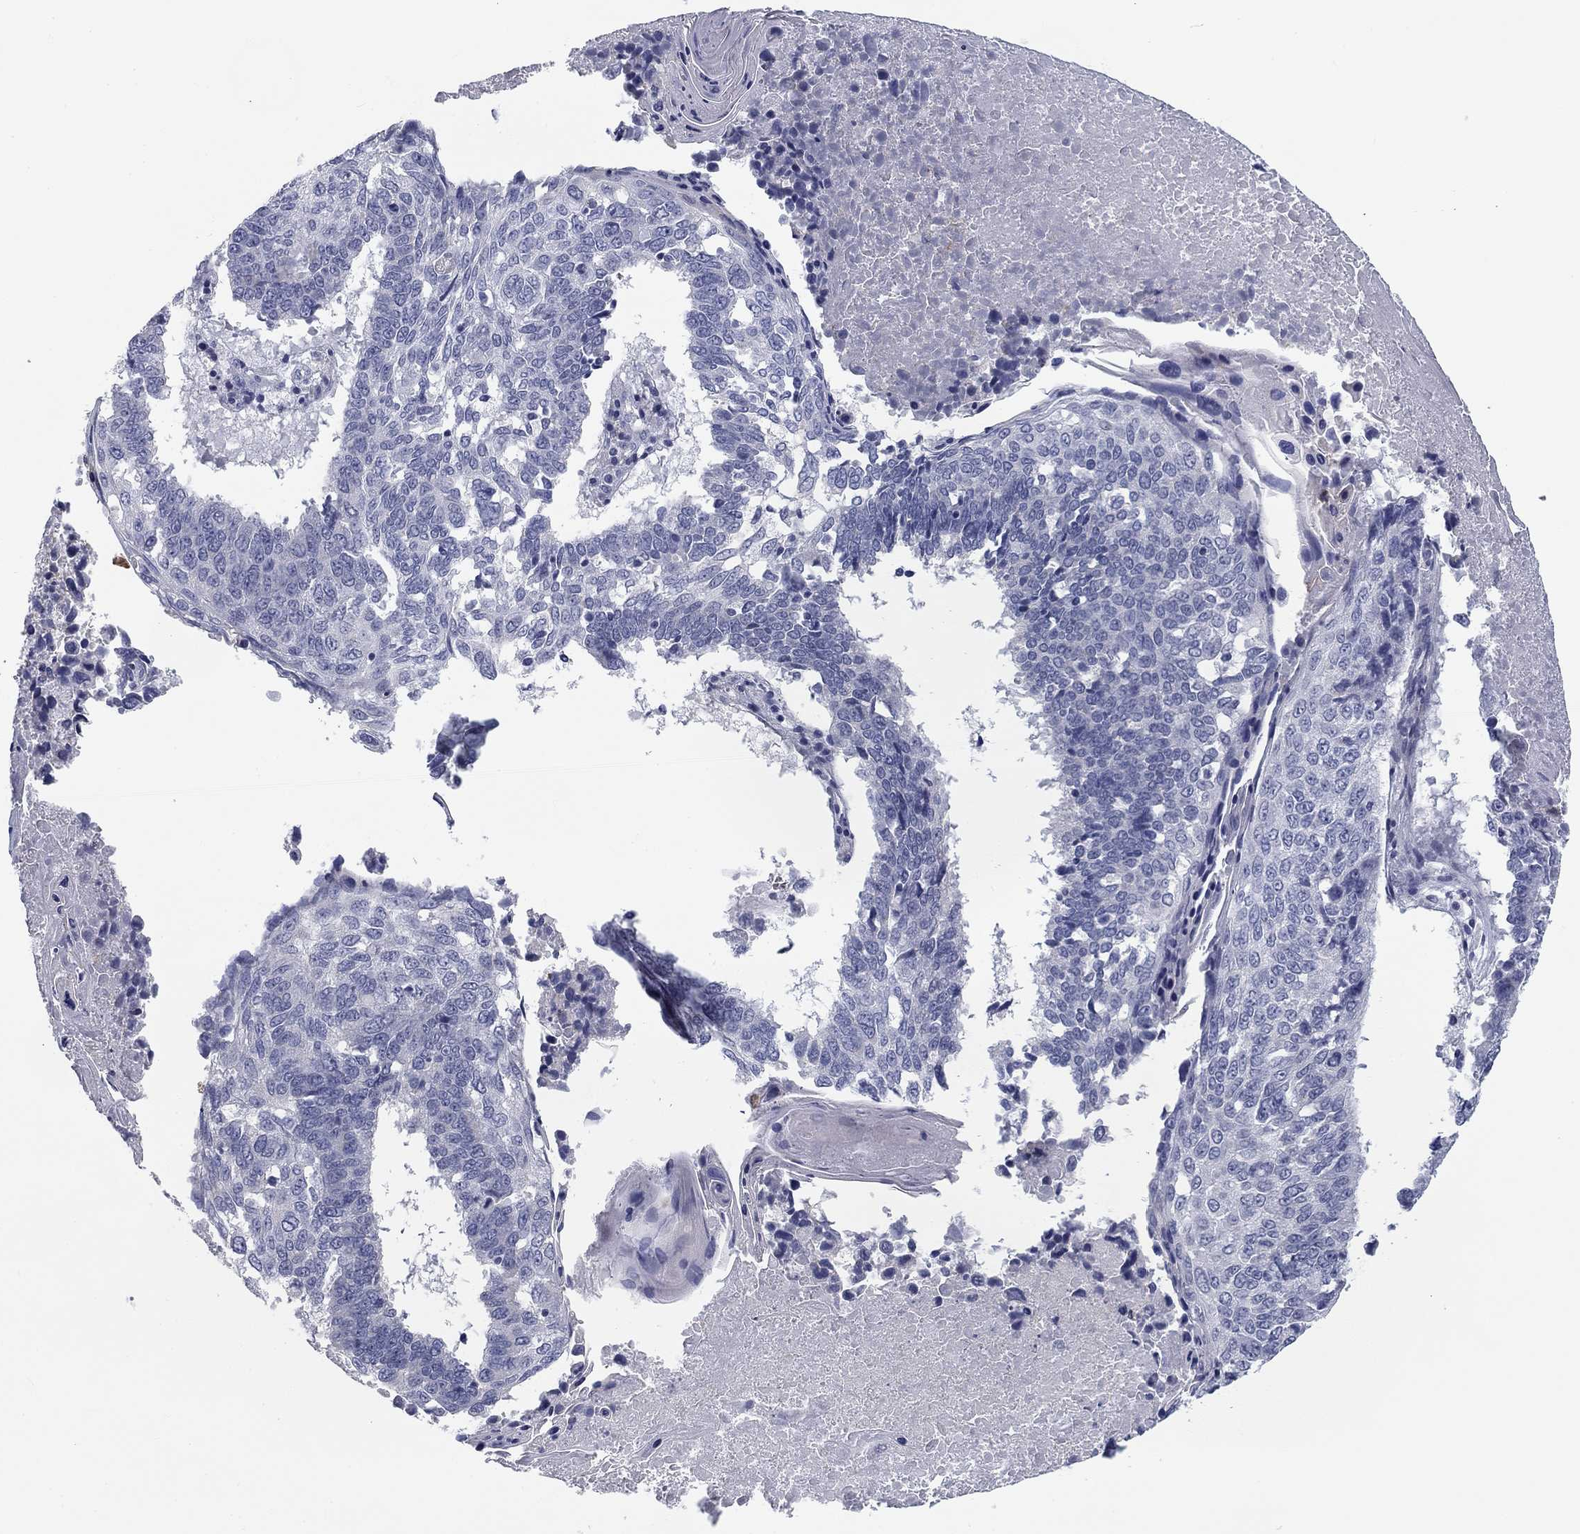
{"staining": {"intensity": "negative", "quantity": "none", "location": "none"}, "tissue": "lung cancer", "cell_type": "Tumor cells", "image_type": "cancer", "snomed": [{"axis": "morphology", "description": "Squamous cell carcinoma, NOS"}, {"axis": "topography", "description": "Lung"}], "caption": "Human lung cancer (squamous cell carcinoma) stained for a protein using IHC displays no positivity in tumor cells.", "gene": "CALB1", "patient": {"sex": "male", "age": 73}}